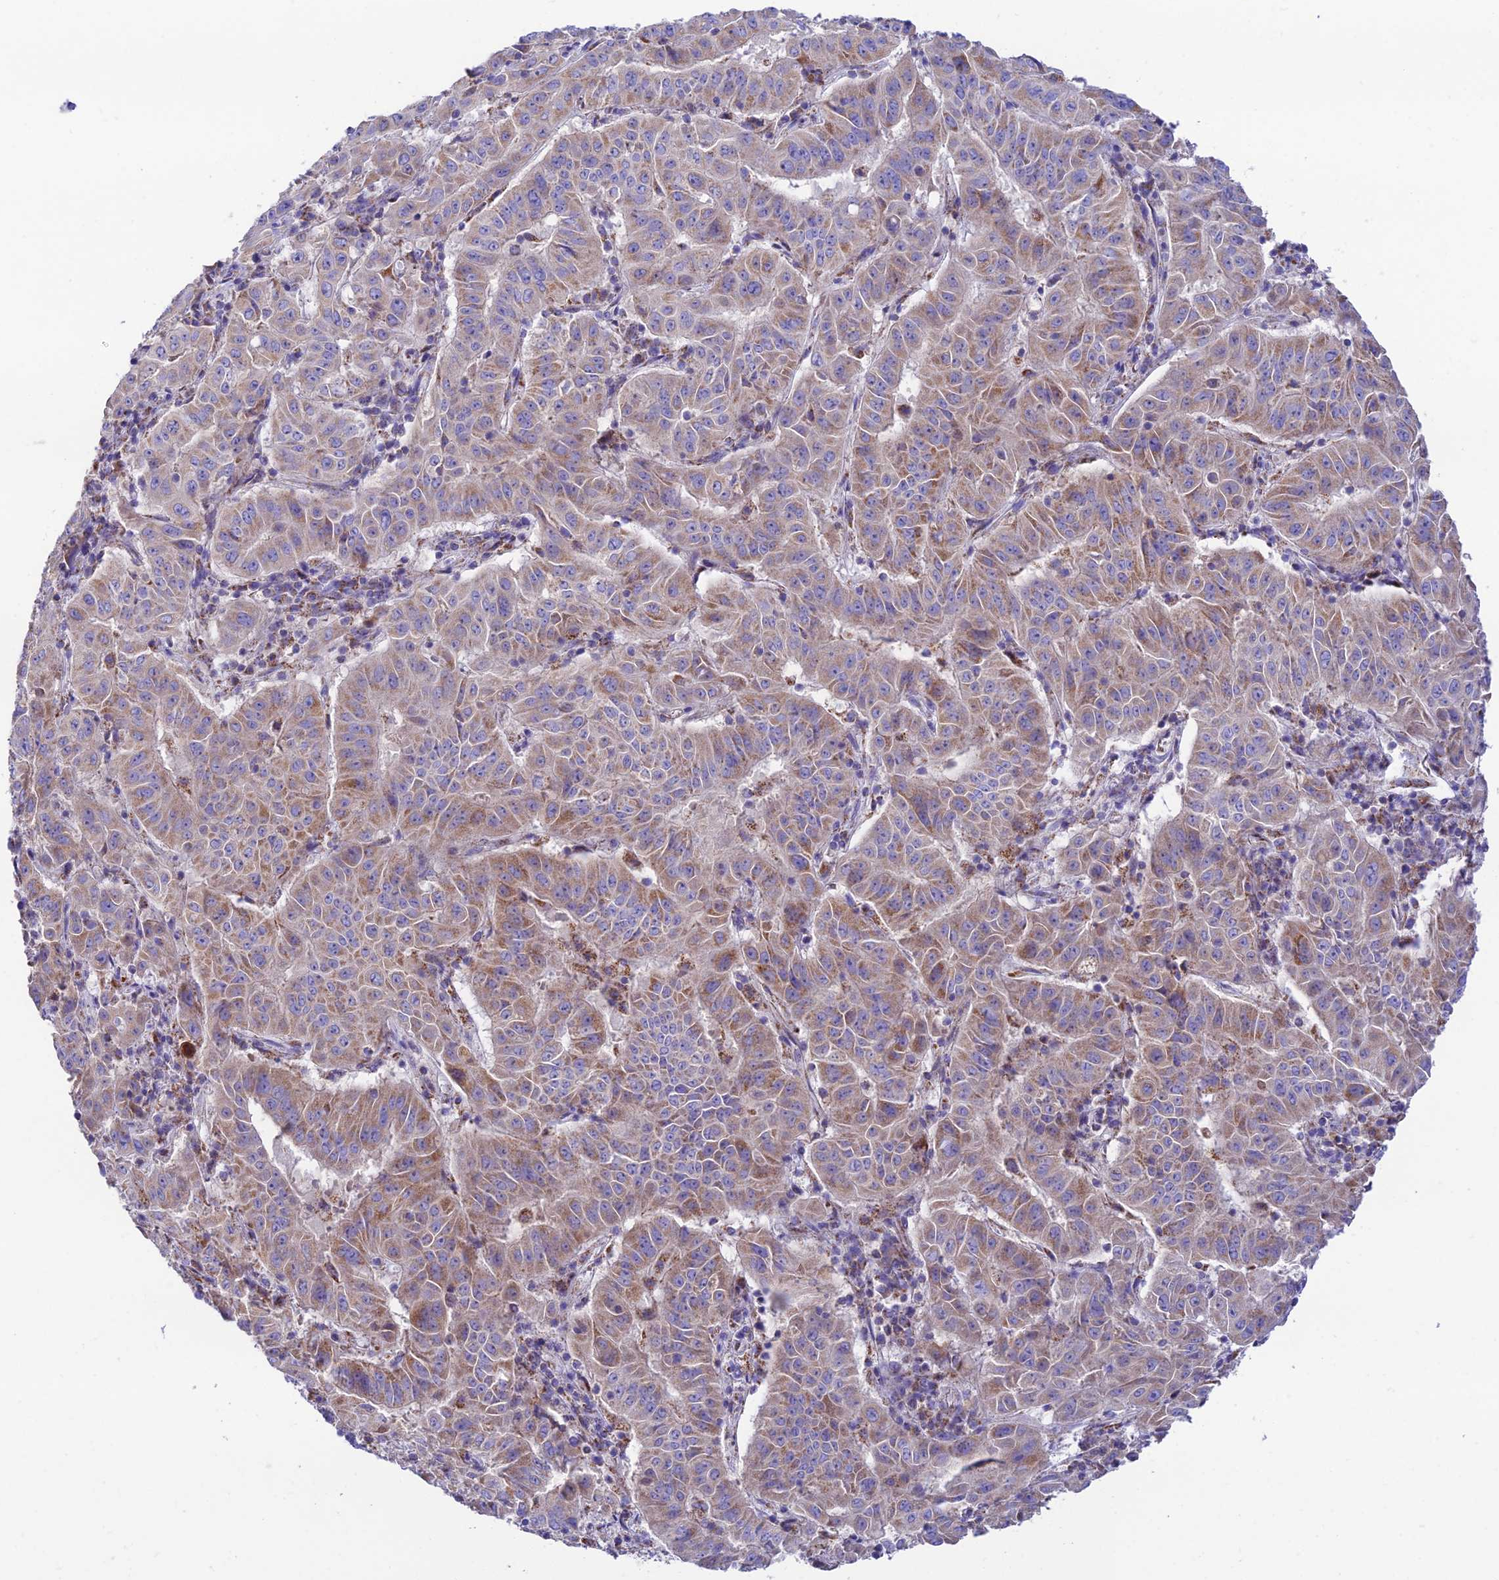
{"staining": {"intensity": "moderate", "quantity": "25%-75%", "location": "cytoplasmic/membranous"}, "tissue": "pancreatic cancer", "cell_type": "Tumor cells", "image_type": "cancer", "snomed": [{"axis": "morphology", "description": "Adenocarcinoma, NOS"}, {"axis": "topography", "description": "Pancreas"}], "caption": "Pancreatic cancer (adenocarcinoma) stained with a brown dye exhibits moderate cytoplasmic/membranous positive staining in approximately 25%-75% of tumor cells.", "gene": "HSDL2", "patient": {"sex": "male", "age": 63}}